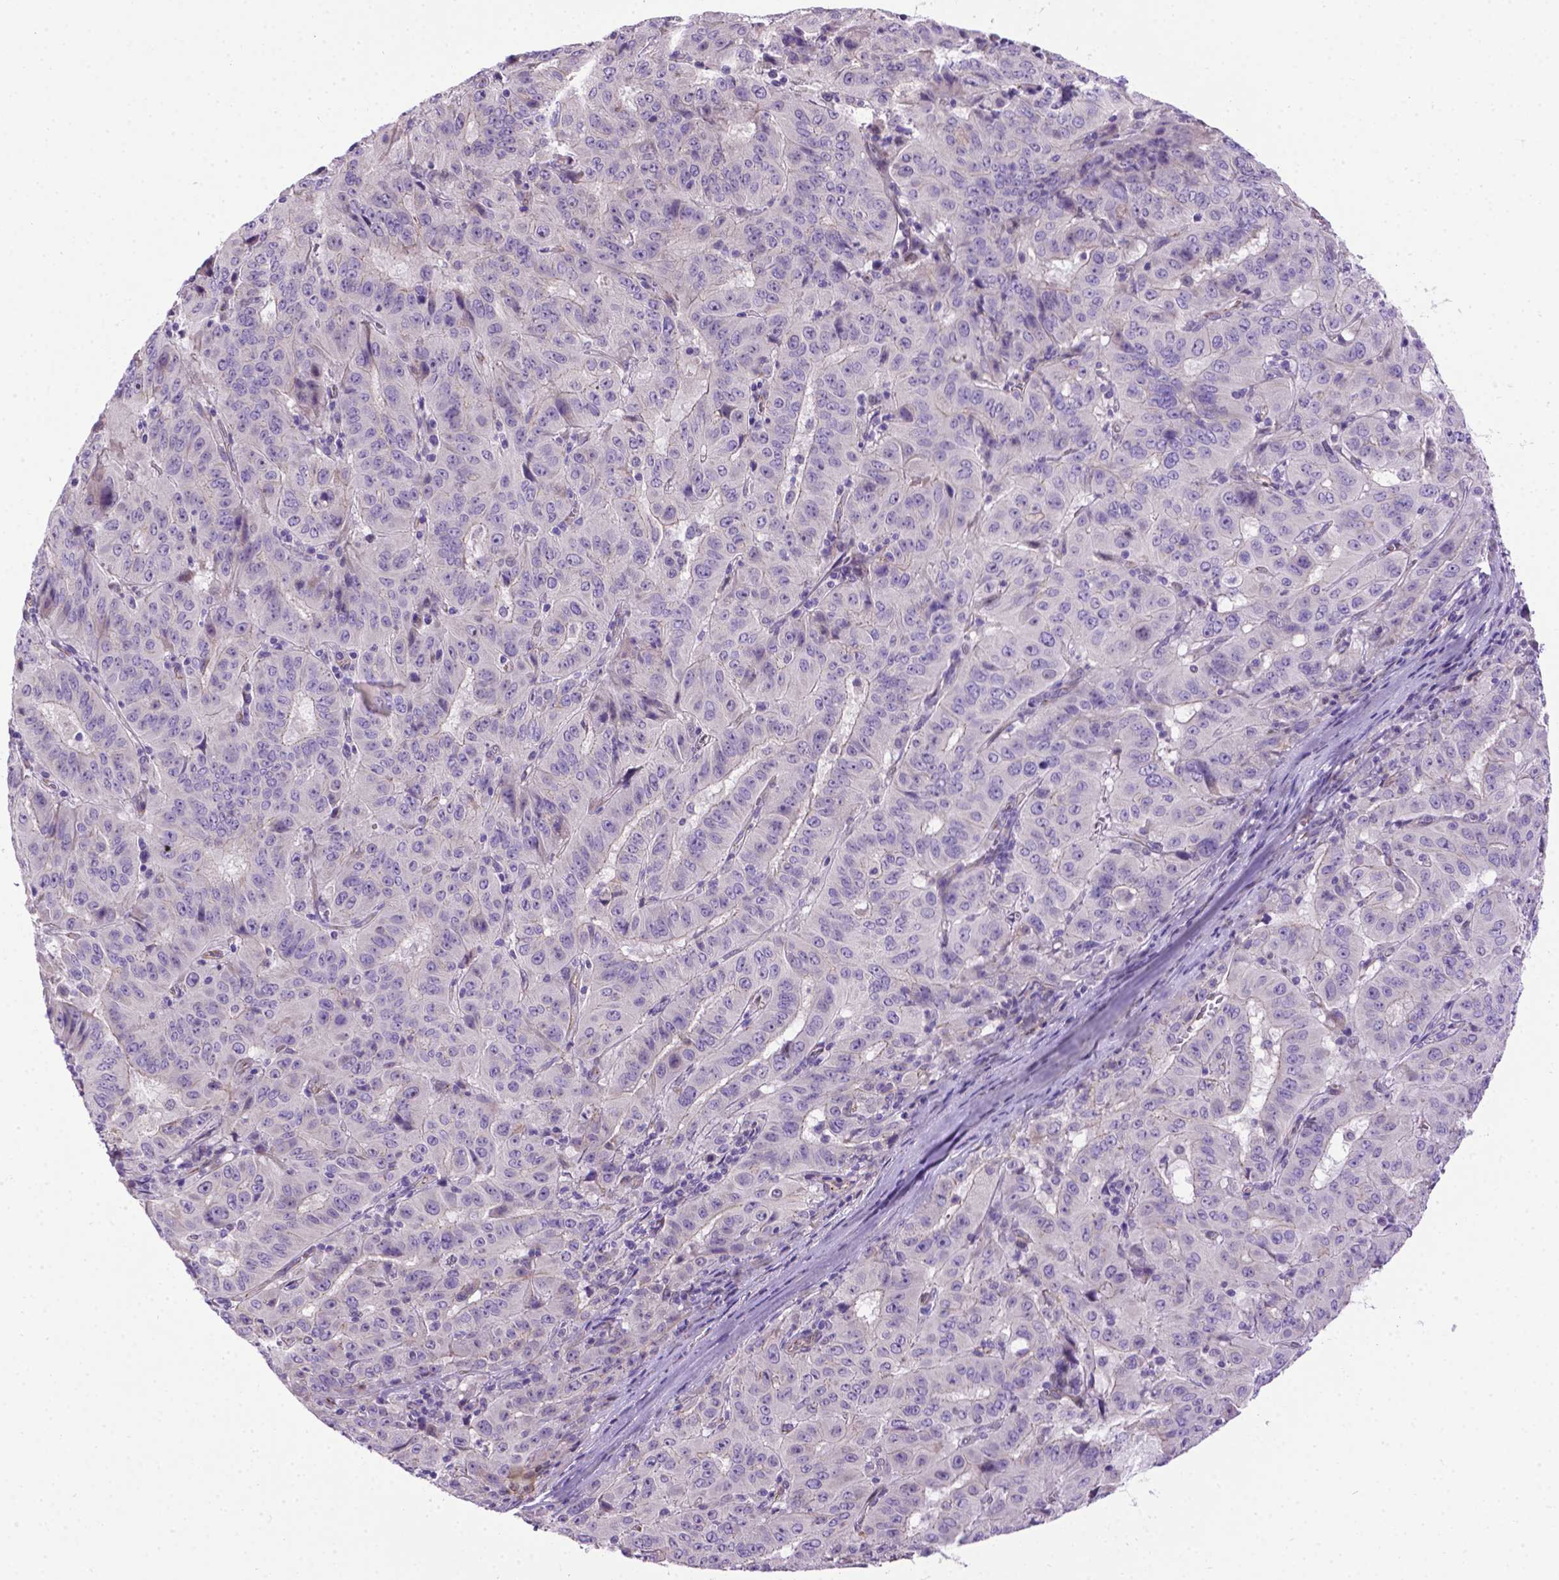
{"staining": {"intensity": "negative", "quantity": "none", "location": "none"}, "tissue": "pancreatic cancer", "cell_type": "Tumor cells", "image_type": "cancer", "snomed": [{"axis": "morphology", "description": "Adenocarcinoma, NOS"}, {"axis": "topography", "description": "Pancreas"}], "caption": "The micrograph demonstrates no staining of tumor cells in pancreatic adenocarcinoma.", "gene": "CCER2", "patient": {"sex": "male", "age": 63}}